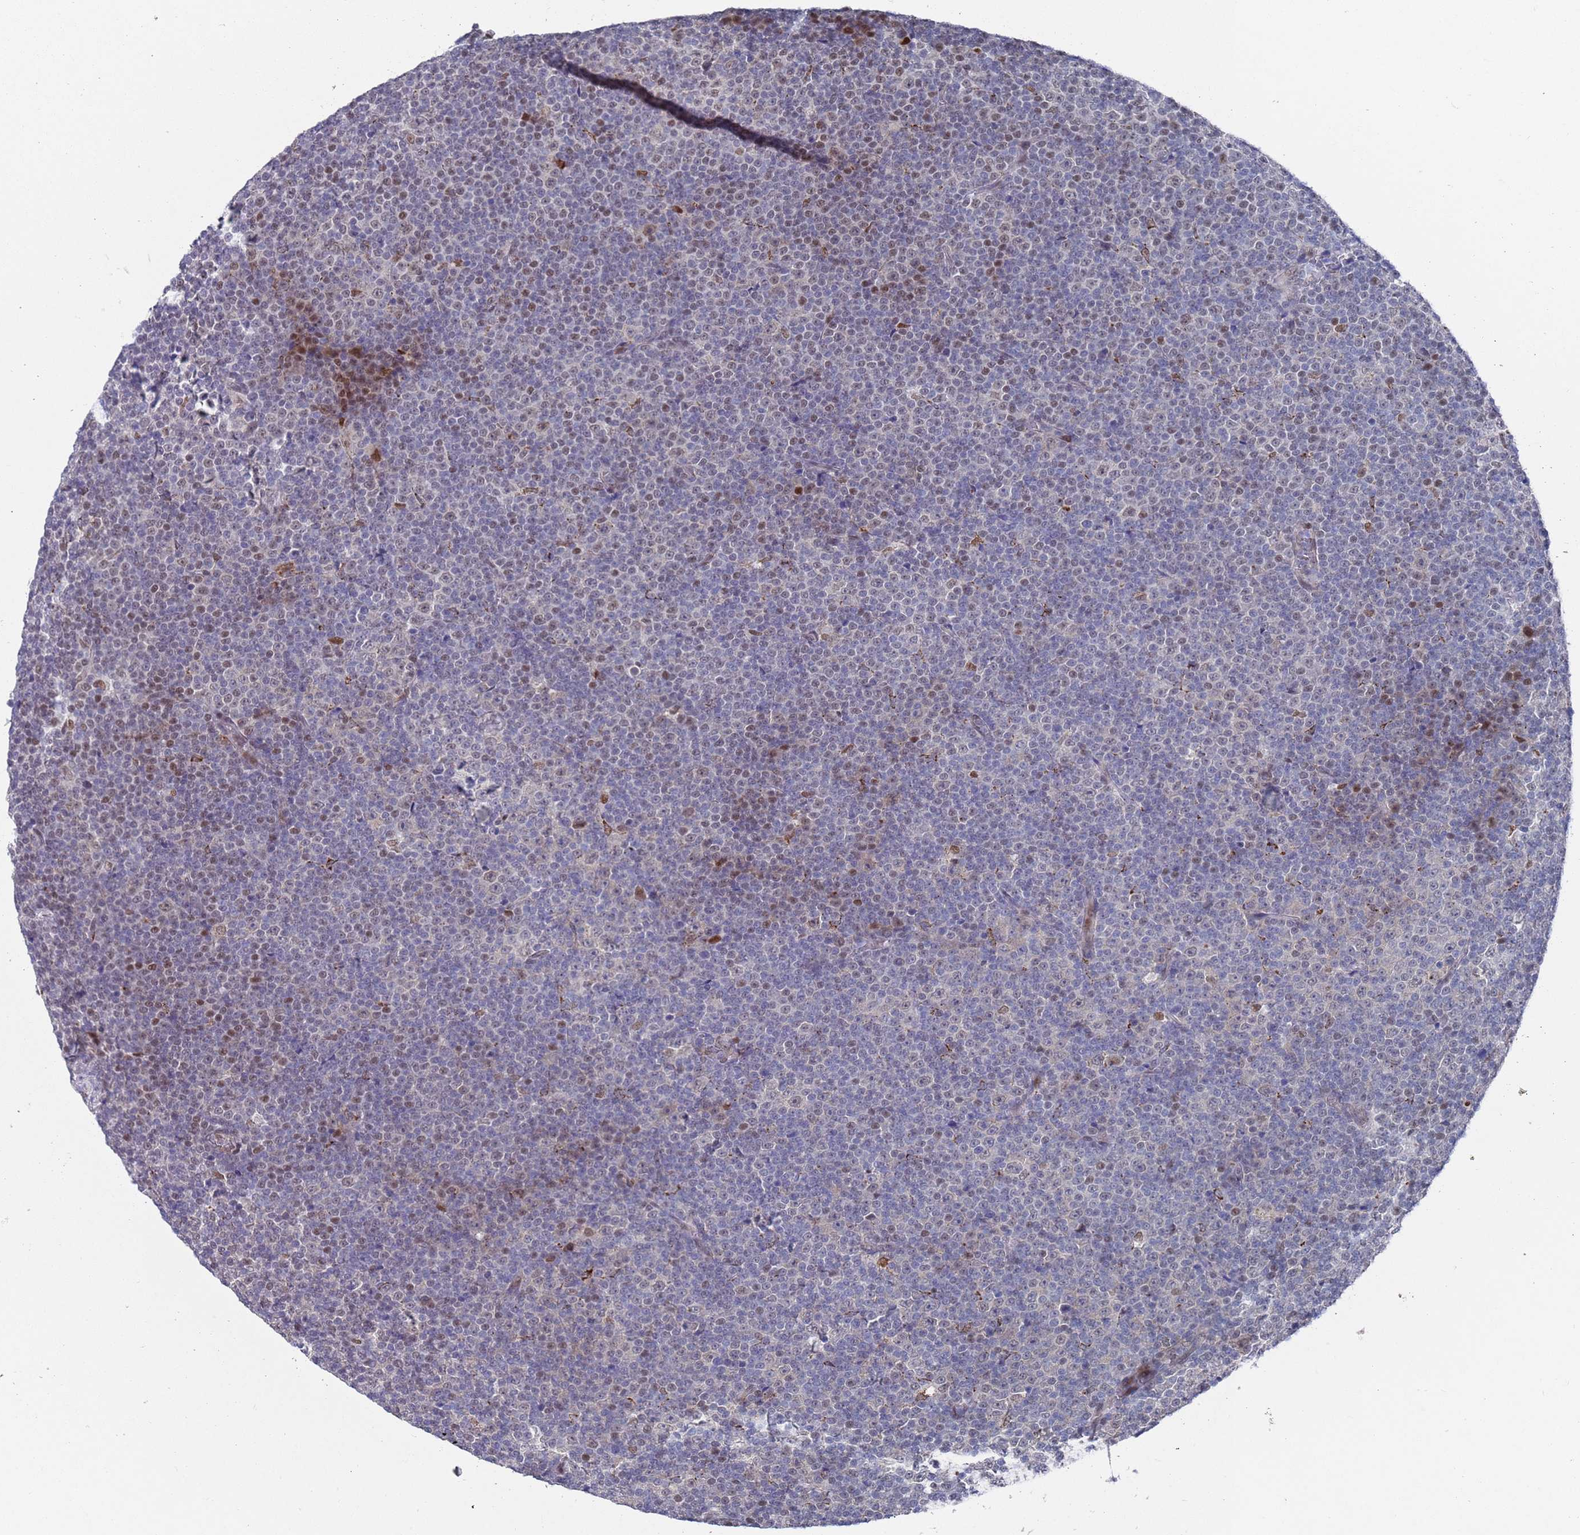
{"staining": {"intensity": "moderate", "quantity": "<25%", "location": "nuclear"}, "tissue": "lymphoma", "cell_type": "Tumor cells", "image_type": "cancer", "snomed": [{"axis": "morphology", "description": "Malignant lymphoma, non-Hodgkin's type, Low grade"}, {"axis": "topography", "description": "Lymph node"}], "caption": "Protein analysis of lymphoma tissue exhibits moderate nuclear expression in approximately <25% of tumor cells. (DAB (3,3'-diaminobenzidine) IHC with brightfield microscopy, high magnification).", "gene": "COPS6", "patient": {"sex": "female", "age": 67}}